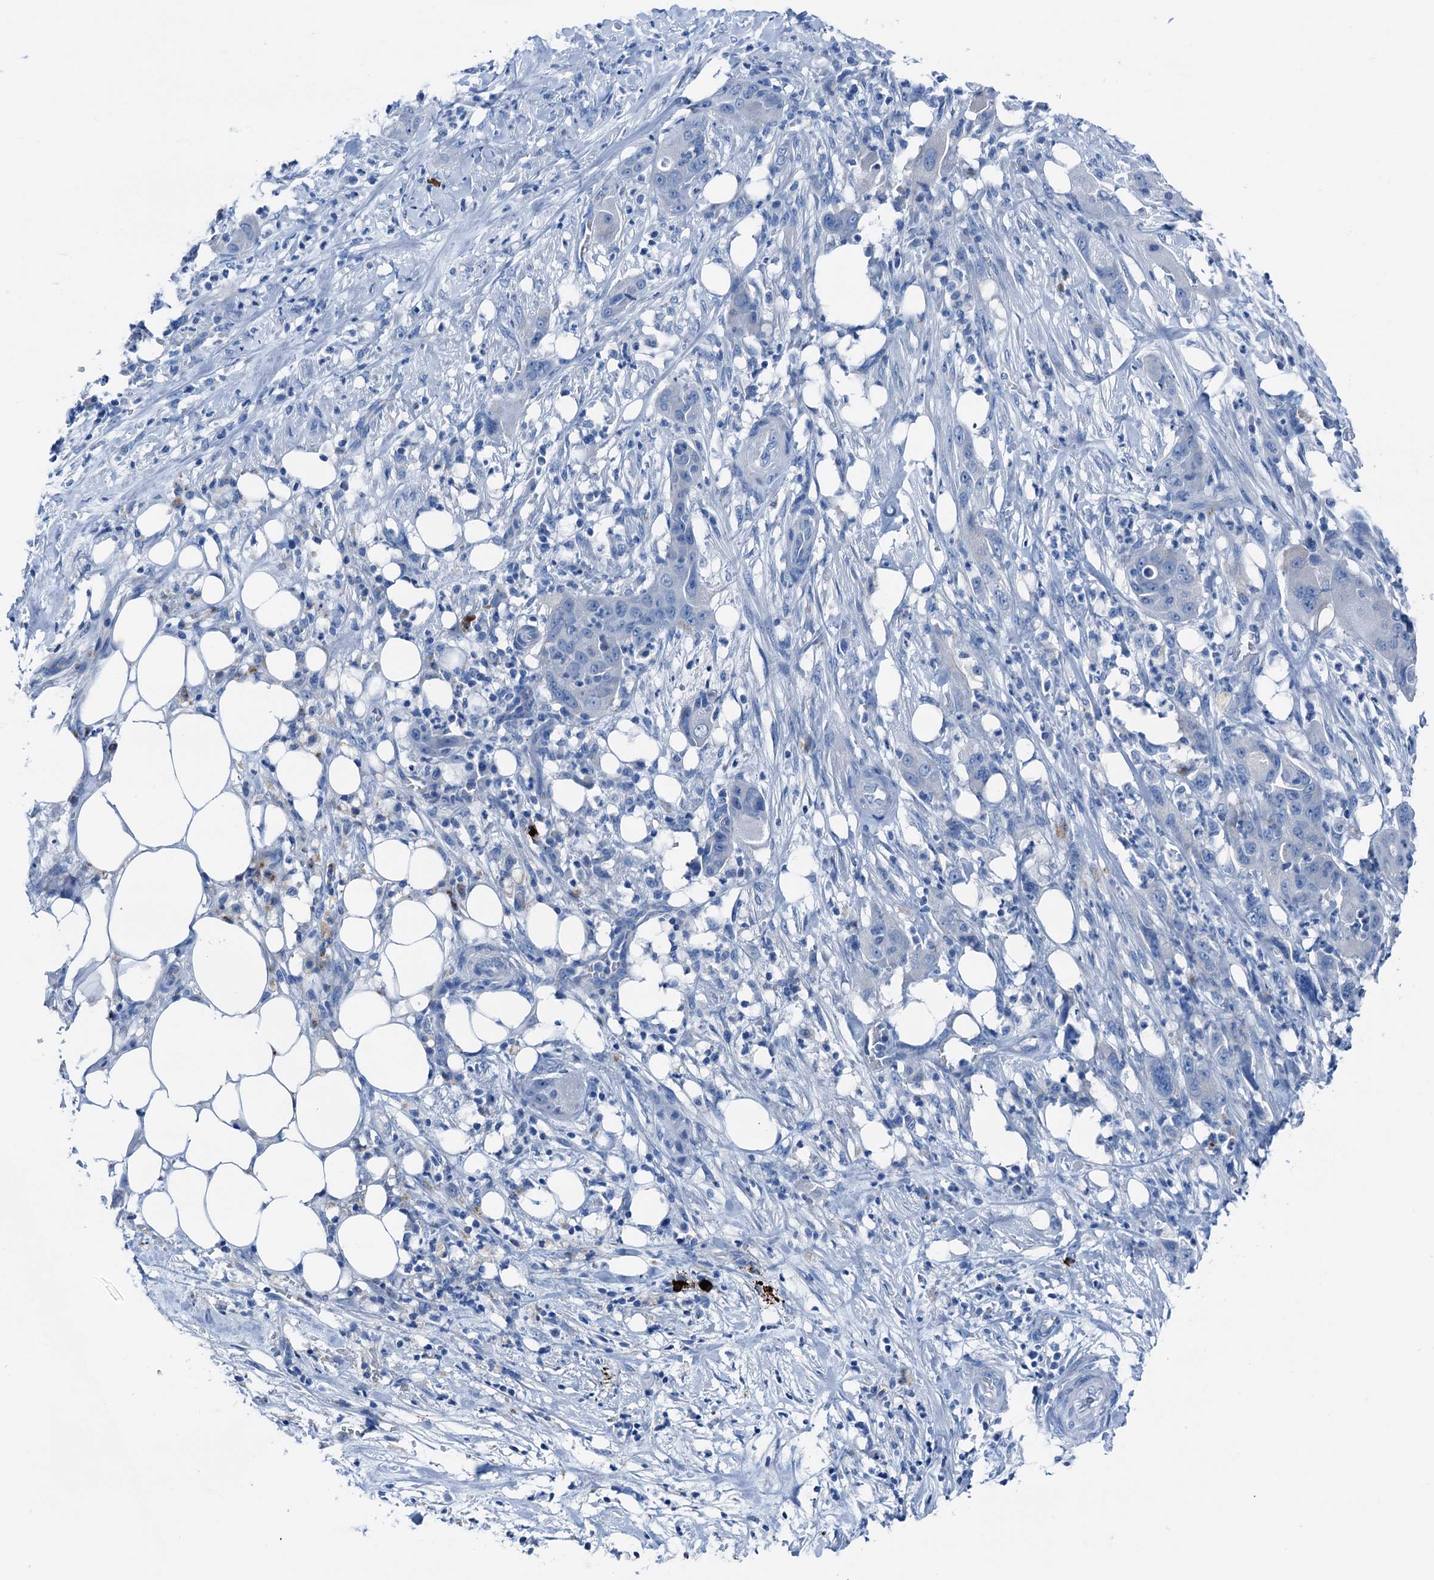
{"staining": {"intensity": "negative", "quantity": "none", "location": "none"}, "tissue": "pancreatic cancer", "cell_type": "Tumor cells", "image_type": "cancer", "snomed": [{"axis": "morphology", "description": "Adenocarcinoma, NOS"}, {"axis": "topography", "description": "Pancreas"}], "caption": "This is an immunohistochemistry (IHC) image of human adenocarcinoma (pancreatic). There is no positivity in tumor cells.", "gene": "C1QTNF4", "patient": {"sex": "female", "age": 78}}